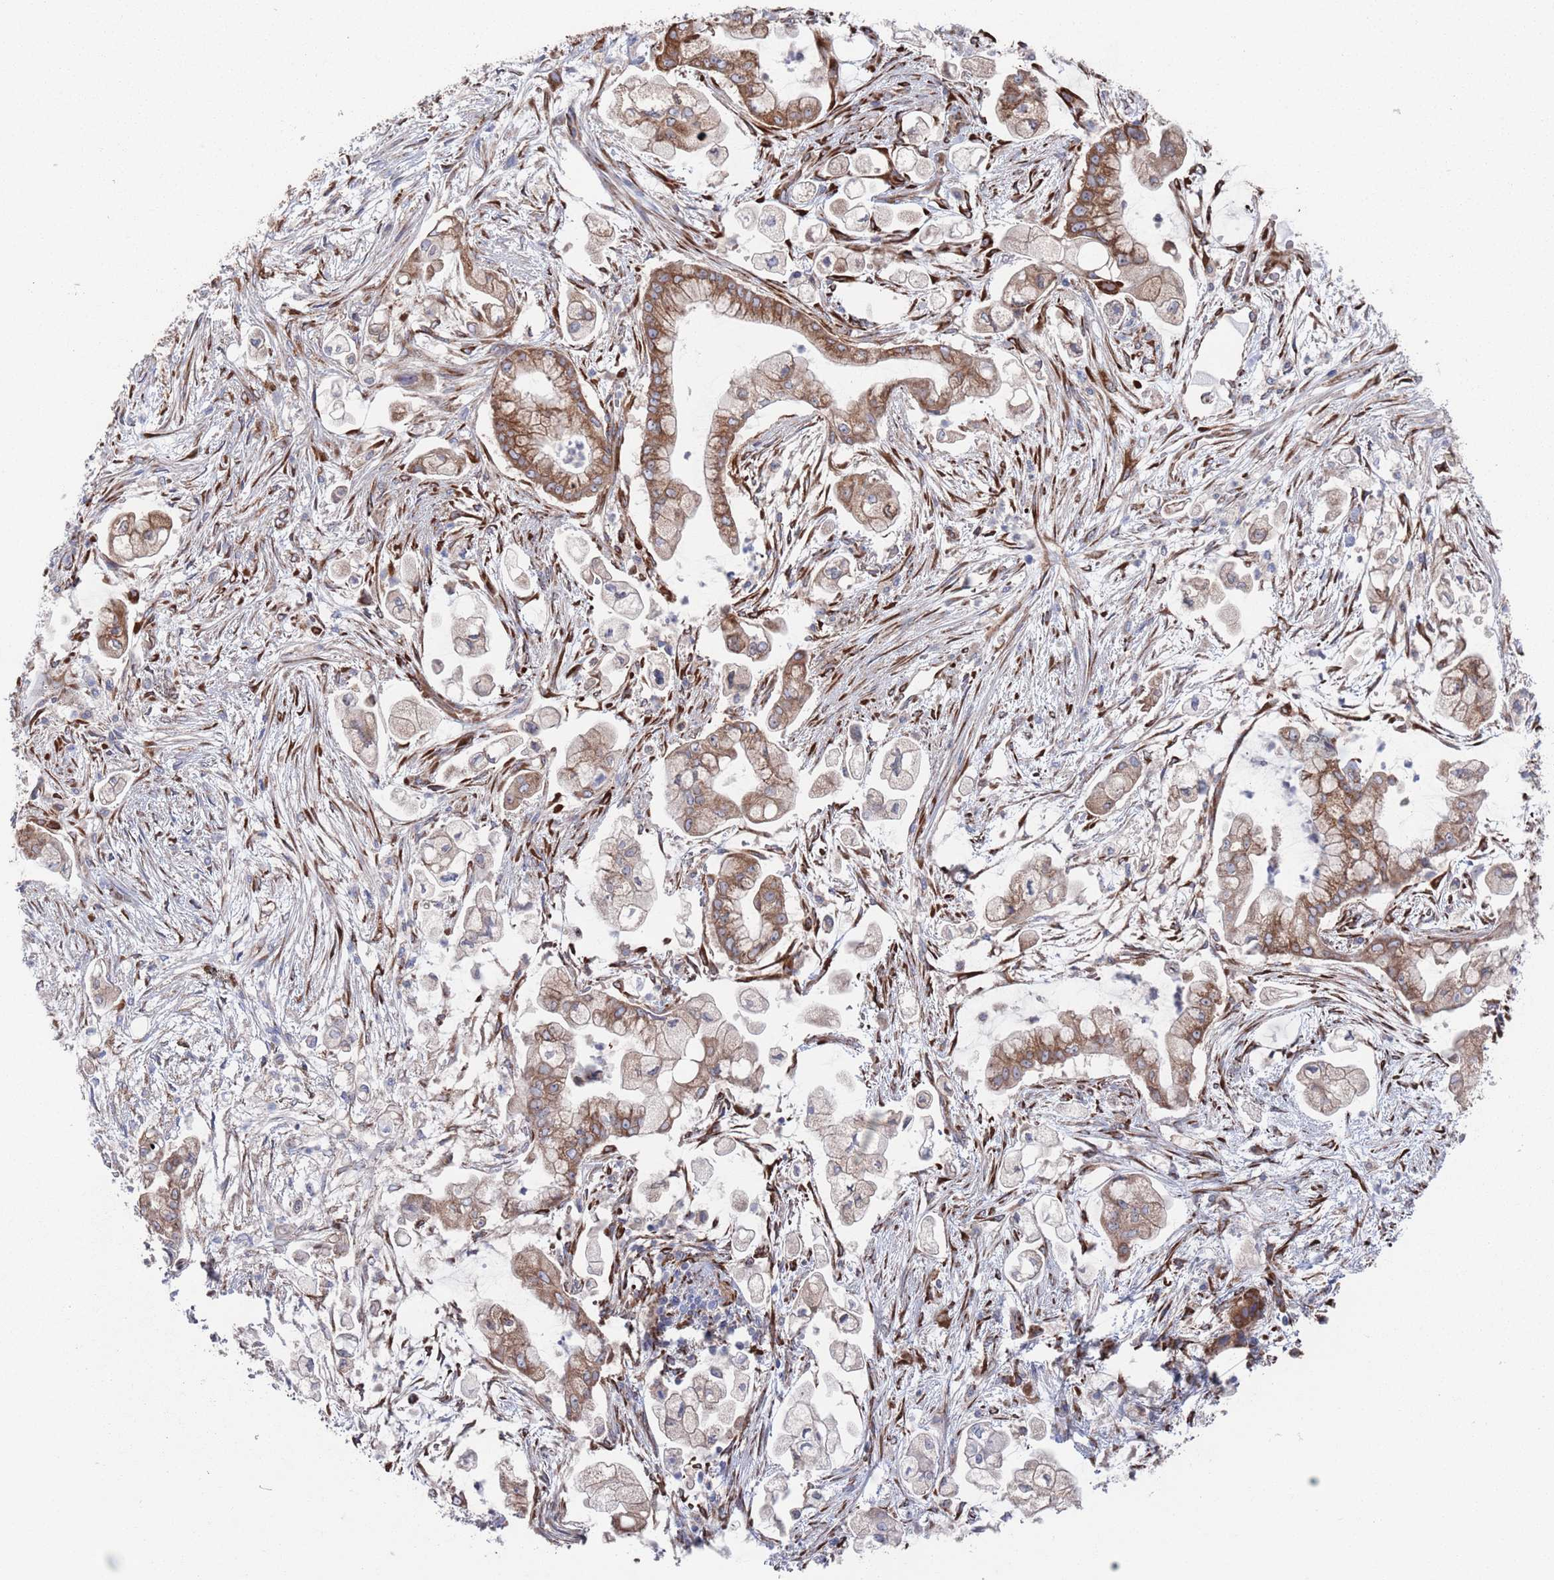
{"staining": {"intensity": "moderate", "quantity": ">75%", "location": "cytoplasmic/membranous"}, "tissue": "pancreatic cancer", "cell_type": "Tumor cells", "image_type": "cancer", "snomed": [{"axis": "morphology", "description": "Adenocarcinoma, NOS"}, {"axis": "topography", "description": "Pancreas"}], "caption": "The micrograph demonstrates a brown stain indicating the presence of a protein in the cytoplasmic/membranous of tumor cells in pancreatic cancer.", "gene": "CCDC106", "patient": {"sex": "female", "age": 69}}